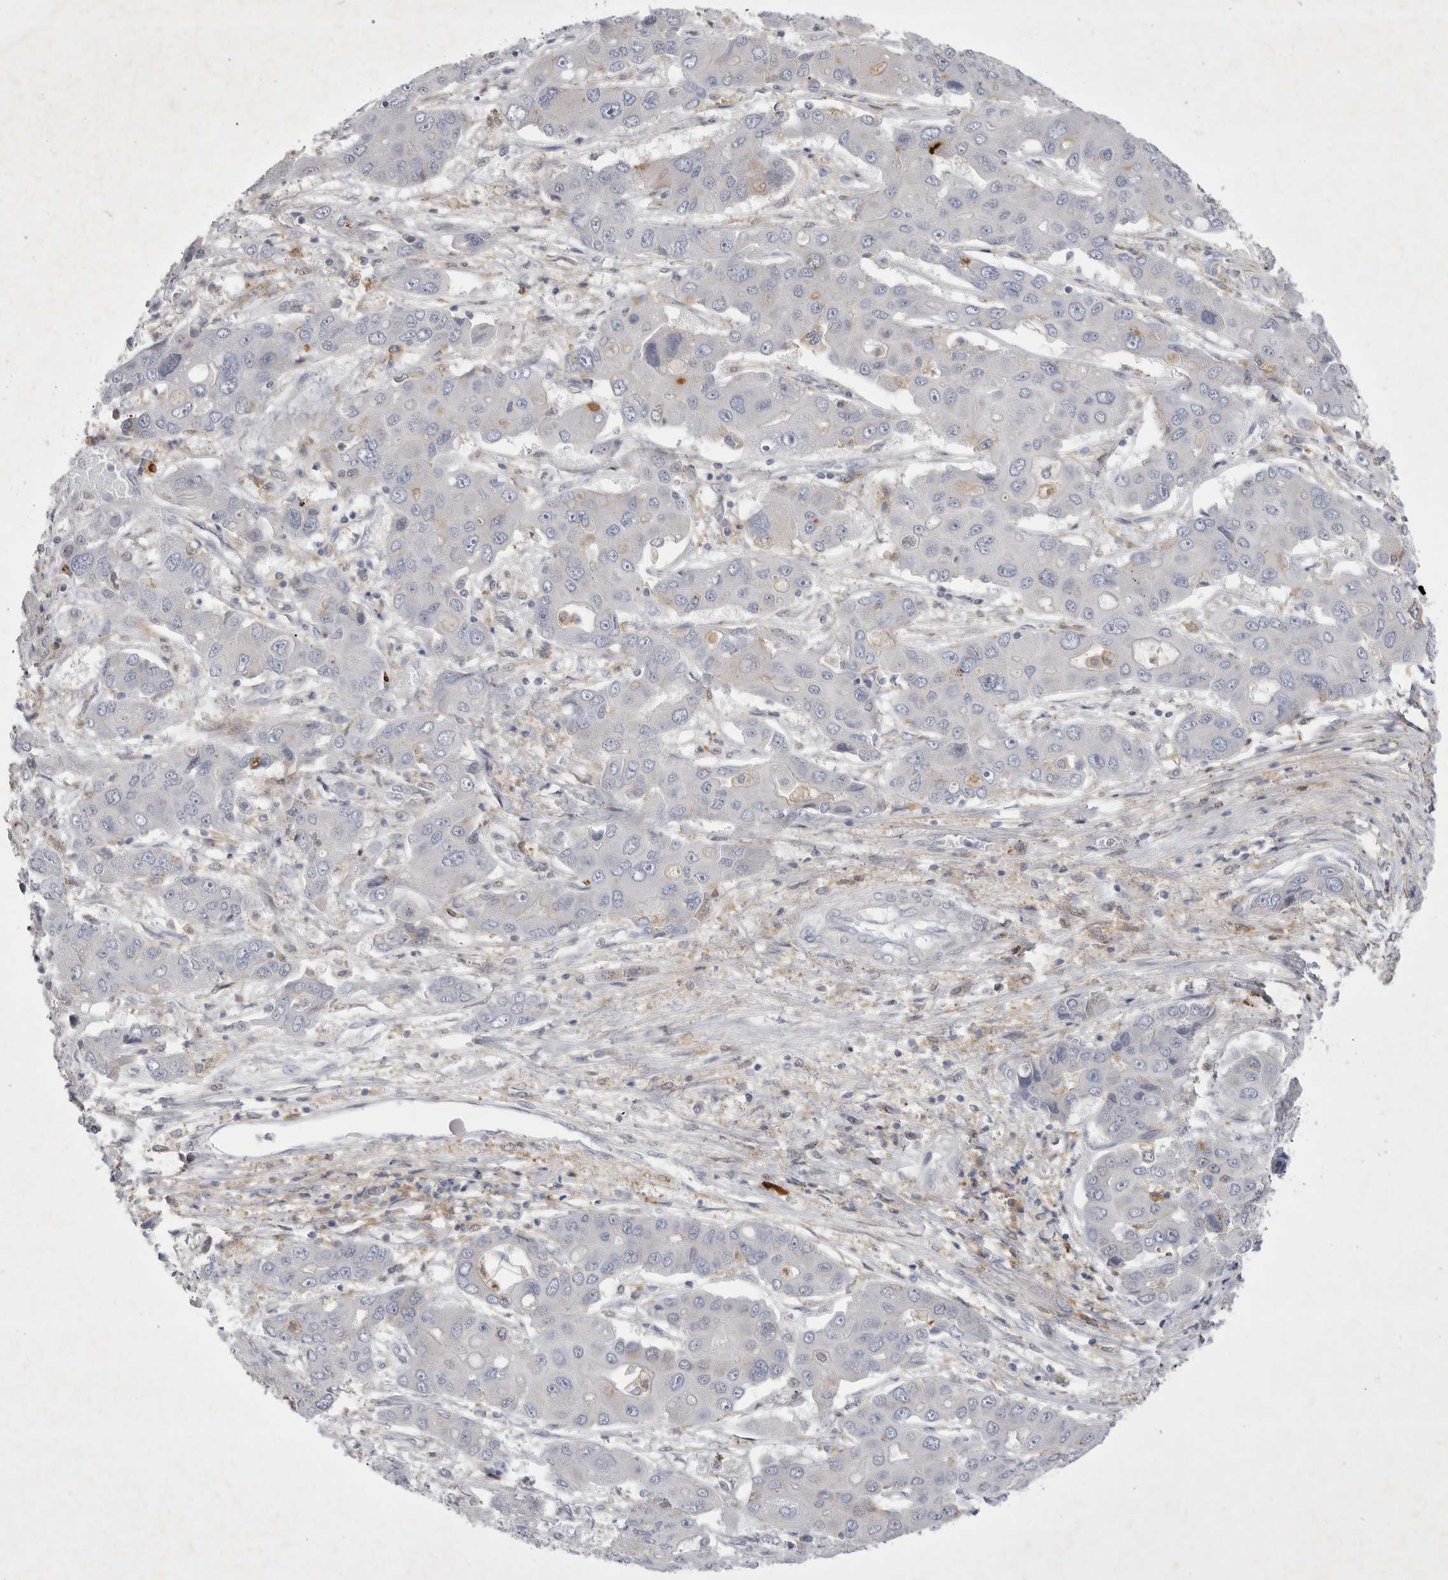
{"staining": {"intensity": "negative", "quantity": "none", "location": "none"}, "tissue": "liver cancer", "cell_type": "Tumor cells", "image_type": "cancer", "snomed": [{"axis": "morphology", "description": "Cholangiocarcinoma"}, {"axis": "topography", "description": "Liver"}], "caption": "This histopathology image is of liver cancer stained with IHC to label a protein in brown with the nuclei are counter-stained blue. There is no expression in tumor cells.", "gene": "SIGLEC10", "patient": {"sex": "male", "age": 67}}